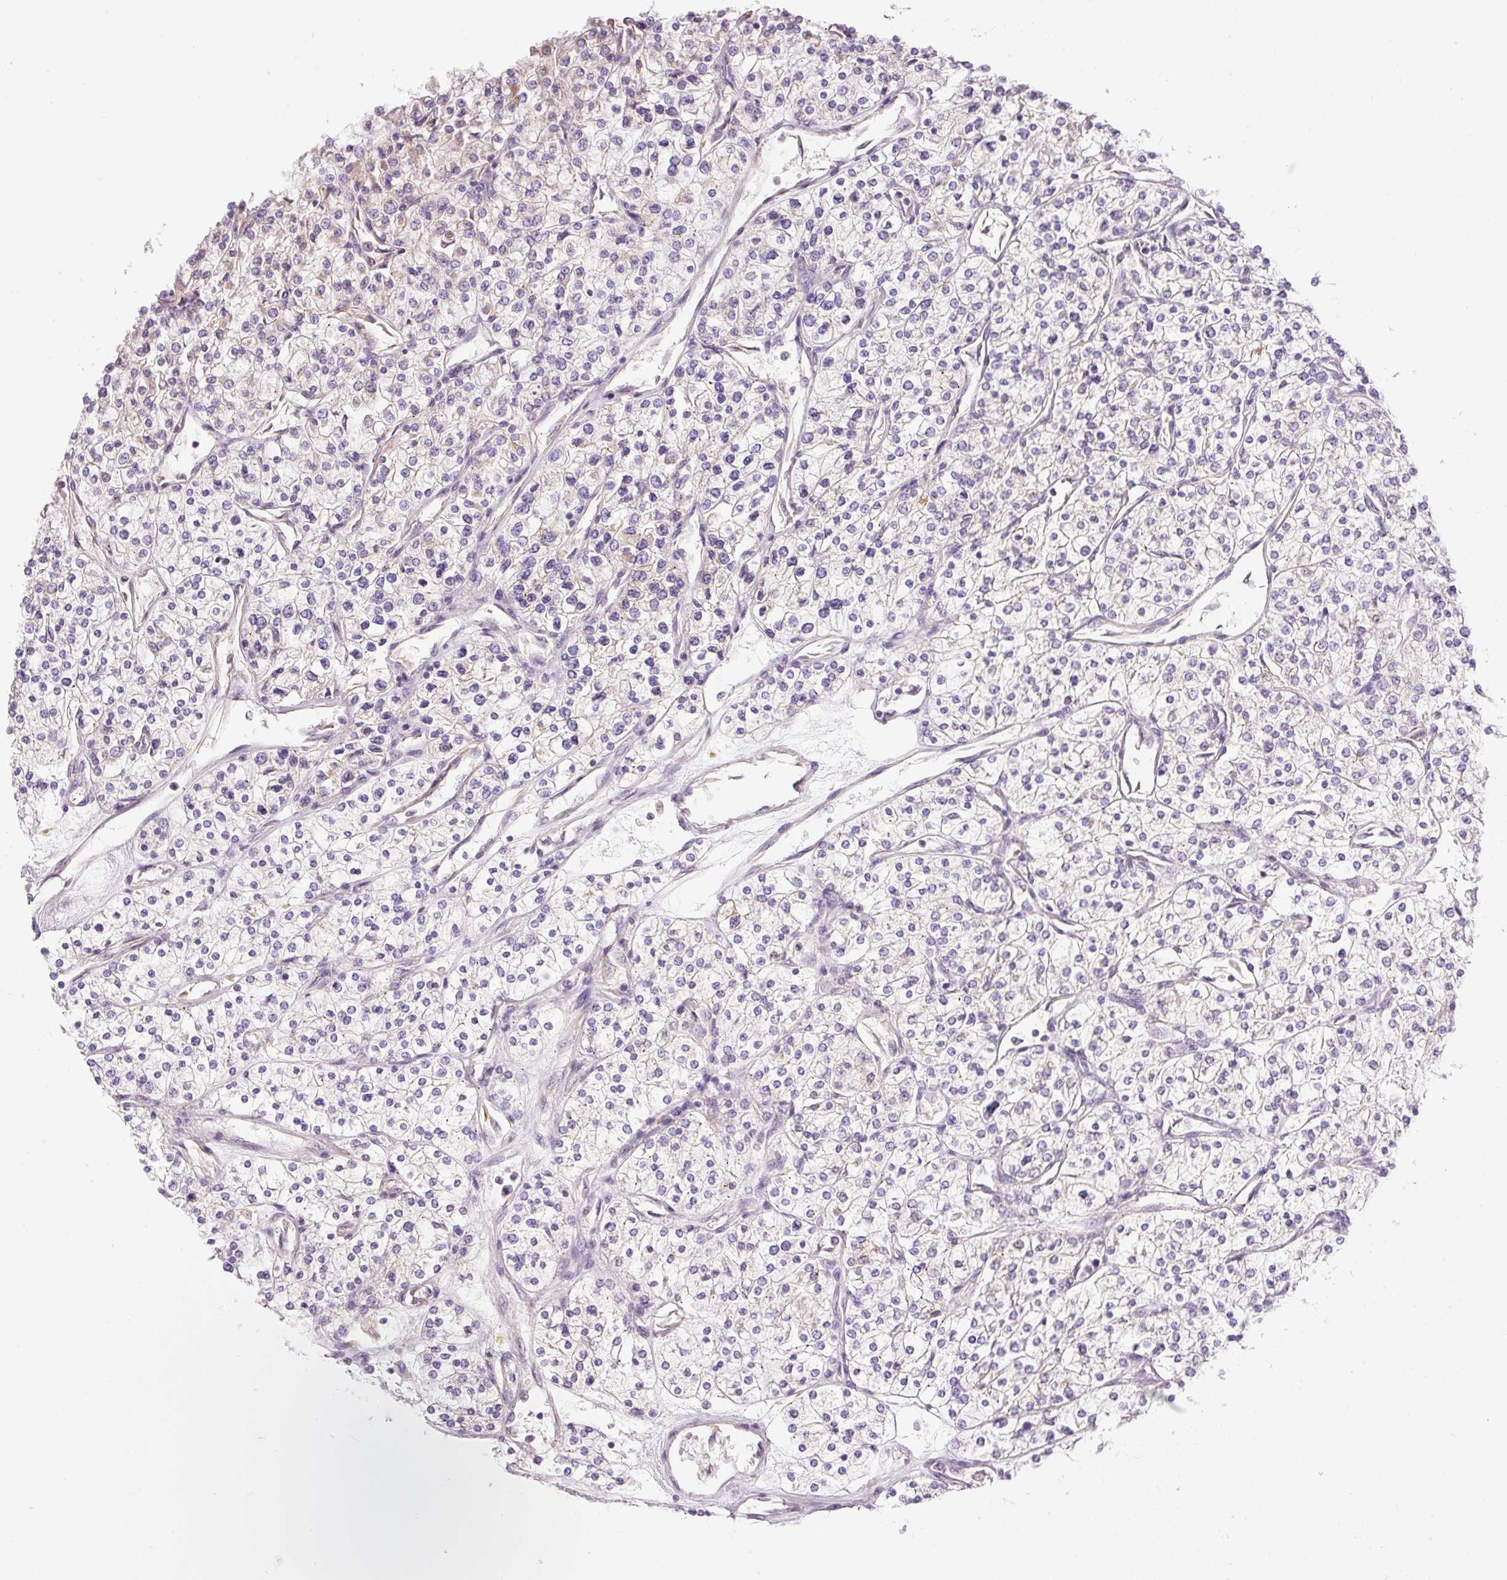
{"staining": {"intensity": "negative", "quantity": "none", "location": "none"}, "tissue": "renal cancer", "cell_type": "Tumor cells", "image_type": "cancer", "snomed": [{"axis": "morphology", "description": "Adenocarcinoma, NOS"}, {"axis": "topography", "description": "Kidney"}], "caption": "An IHC histopathology image of adenocarcinoma (renal) is shown. There is no staining in tumor cells of adenocarcinoma (renal).", "gene": "PNPLA5", "patient": {"sex": "male", "age": 80}}